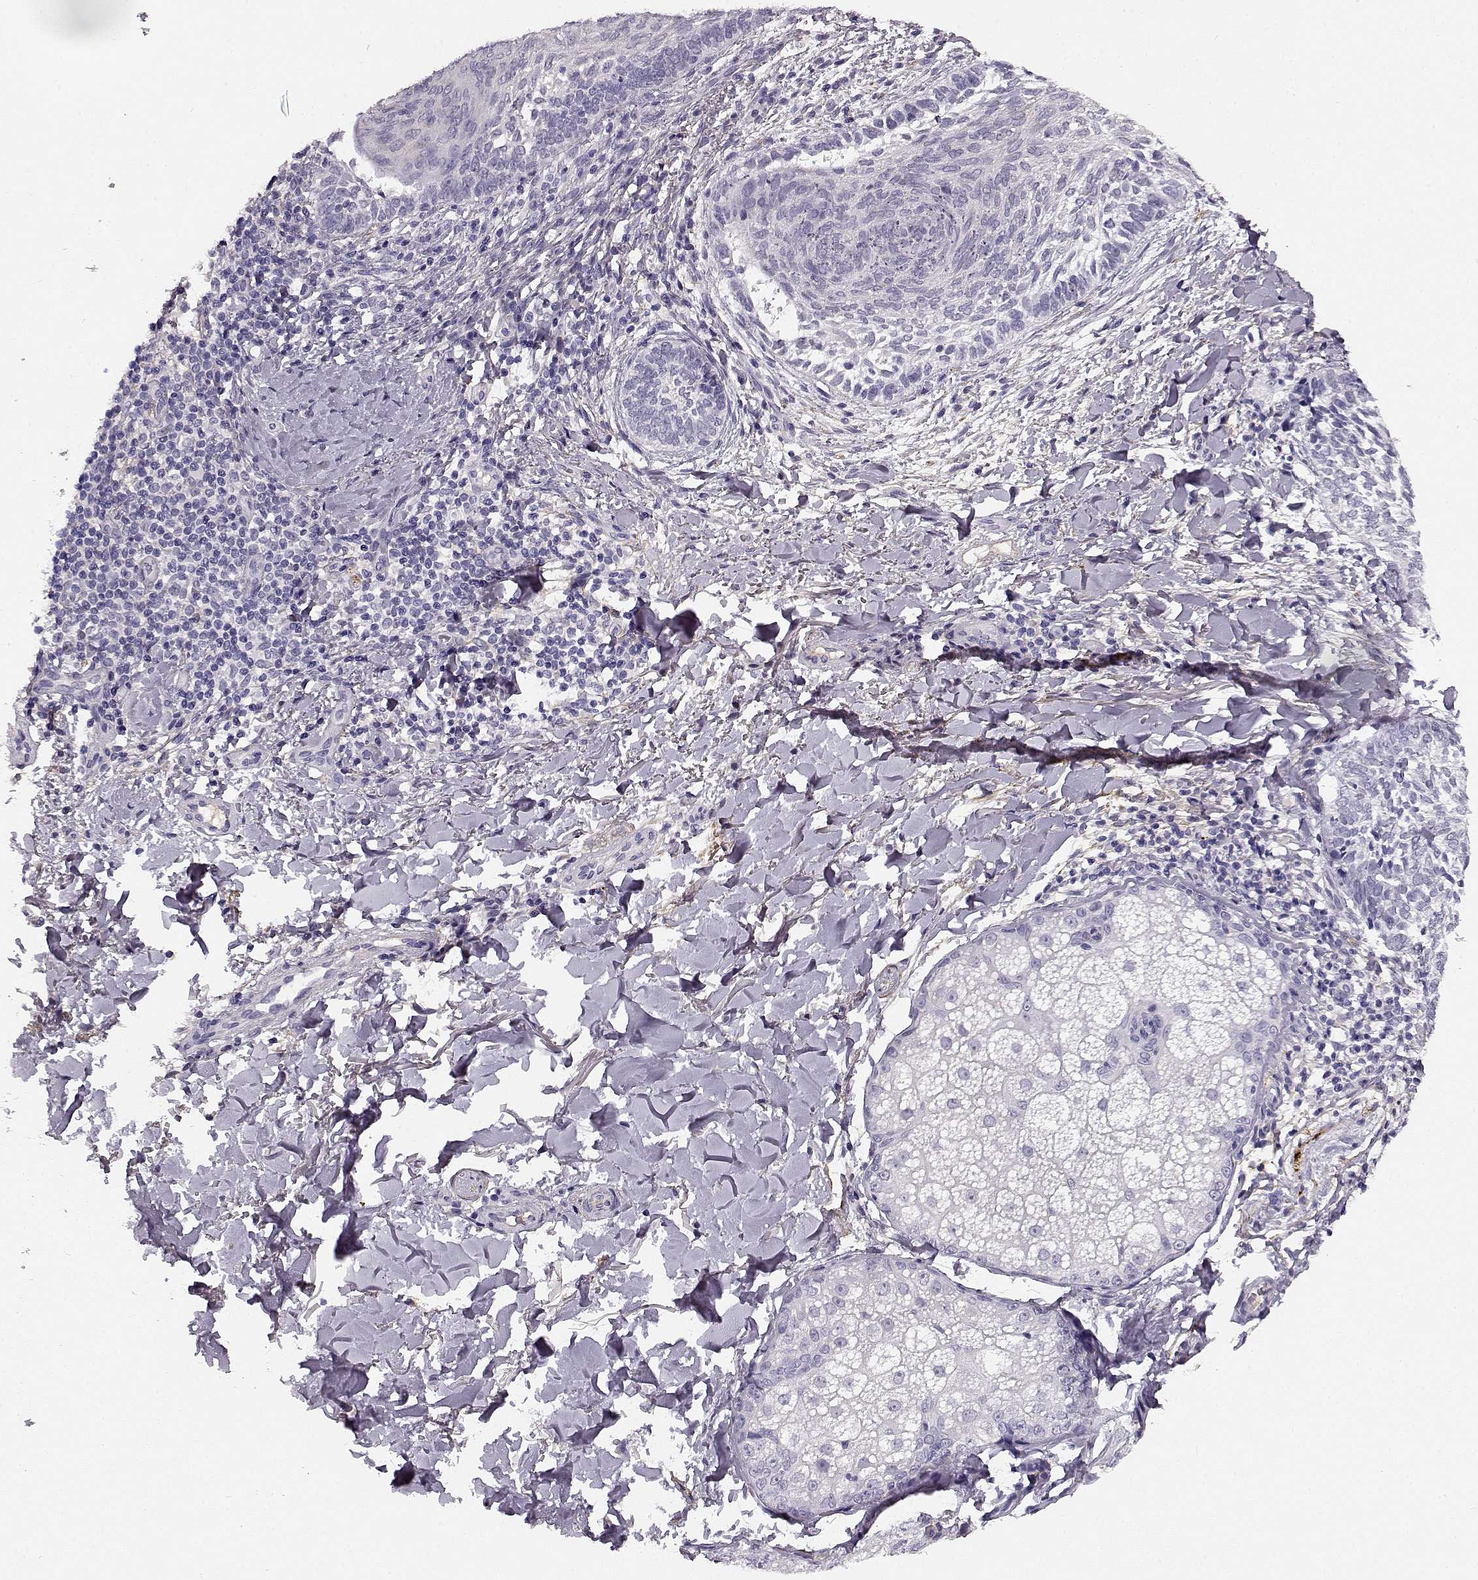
{"staining": {"intensity": "negative", "quantity": "none", "location": "none"}, "tissue": "skin cancer", "cell_type": "Tumor cells", "image_type": "cancer", "snomed": [{"axis": "morphology", "description": "Normal tissue, NOS"}, {"axis": "morphology", "description": "Basal cell carcinoma"}, {"axis": "topography", "description": "Skin"}], "caption": "Micrograph shows no protein positivity in tumor cells of skin basal cell carcinoma tissue.", "gene": "TRIM69", "patient": {"sex": "male", "age": 46}}